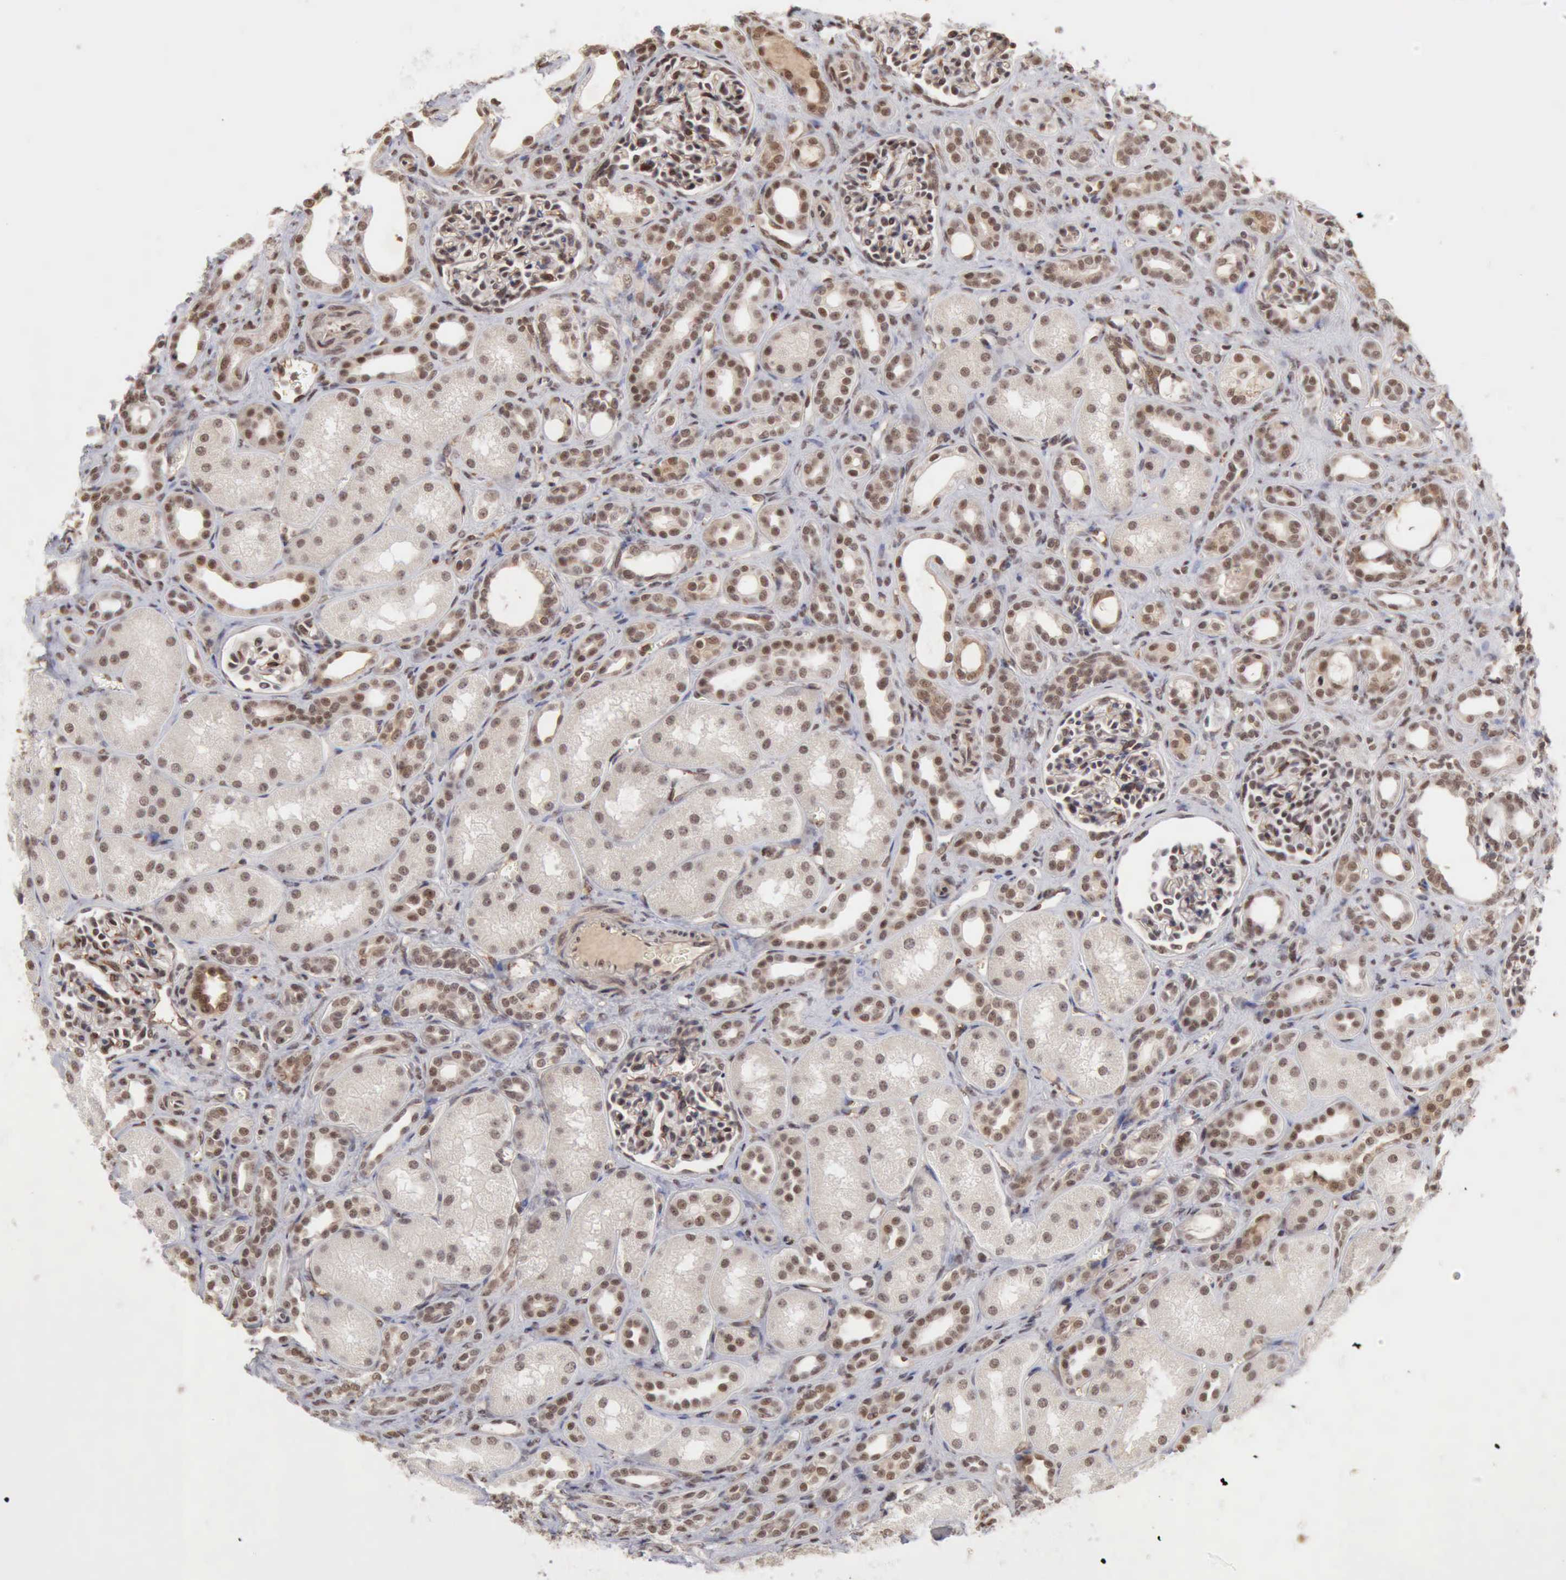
{"staining": {"intensity": "moderate", "quantity": "25%-75%", "location": "nuclear"}, "tissue": "kidney", "cell_type": "Cells in glomeruli", "image_type": "normal", "snomed": [{"axis": "morphology", "description": "Normal tissue, NOS"}, {"axis": "topography", "description": "Kidney"}], "caption": "IHC photomicrograph of unremarkable kidney stained for a protein (brown), which exhibits medium levels of moderate nuclear expression in approximately 25%-75% of cells in glomeruli.", "gene": "CDKN2A", "patient": {"sex": "male", "age": 7}}